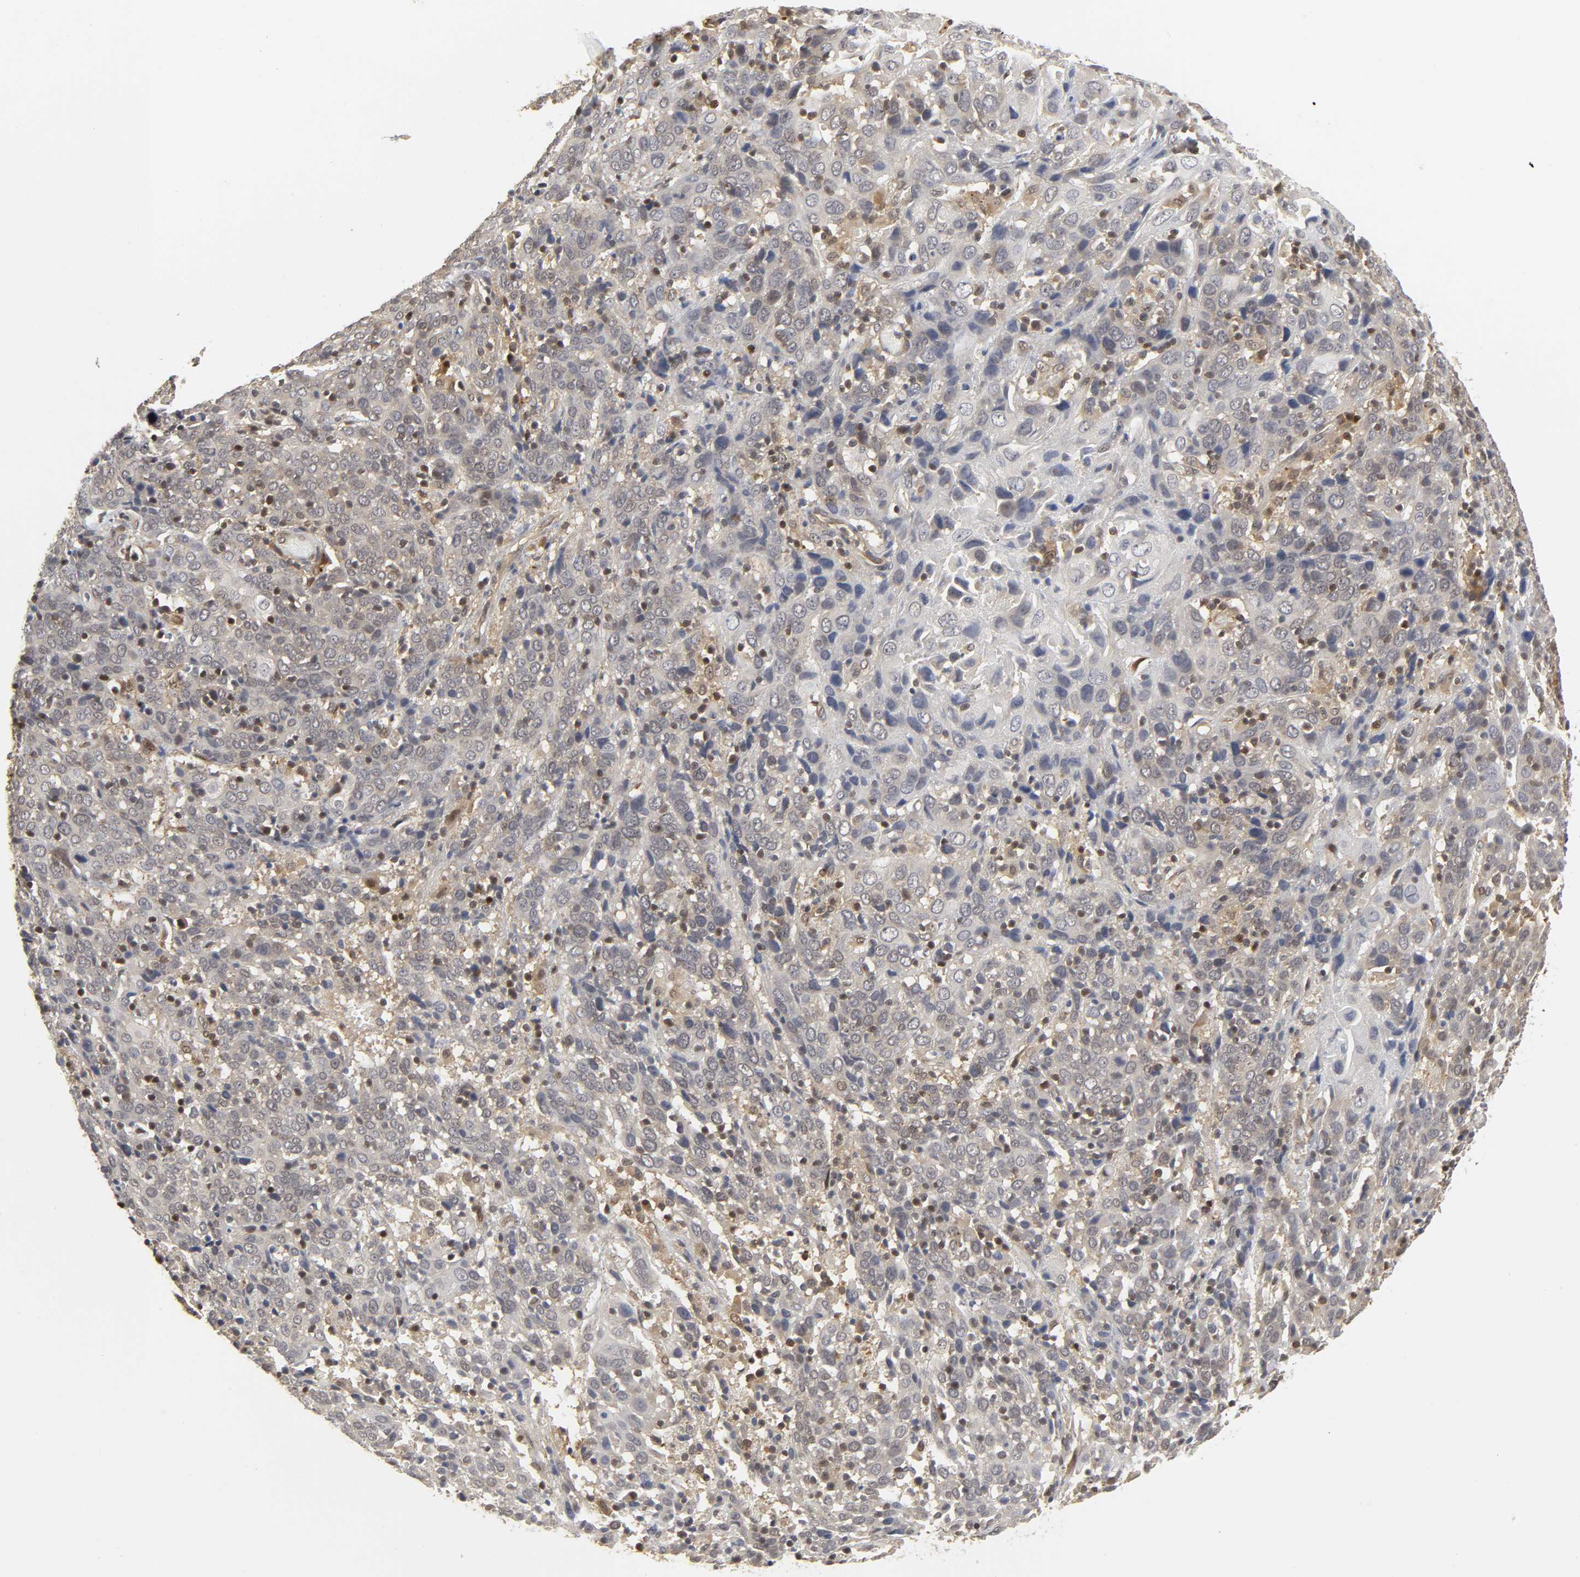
{"staining": {"intensity": "moderate", "quantity": "25%-75%", "location": "cytoplasmic/membranous,nuclear"}, "tissue": "cervical cancer", "cell_type": "Tumor cells", "image_type": "cancer", "snomed": [{"axis": "morphology", "description": "Normal tissue, NOS"}, {"axis": "morphology", "description": "Squamous cell carcinoma, NOS"}, {"axis": "topography", "description": "Cervix"}], "caption": "Cervical cancer (squamous cell carcinoma) tissue displays moderate cytoplasmic/membranous and nuclear positivity in about 25%-75% of tumor cells", "gene": "PARK7", "patient": {"sex": "female", "age": 67}}